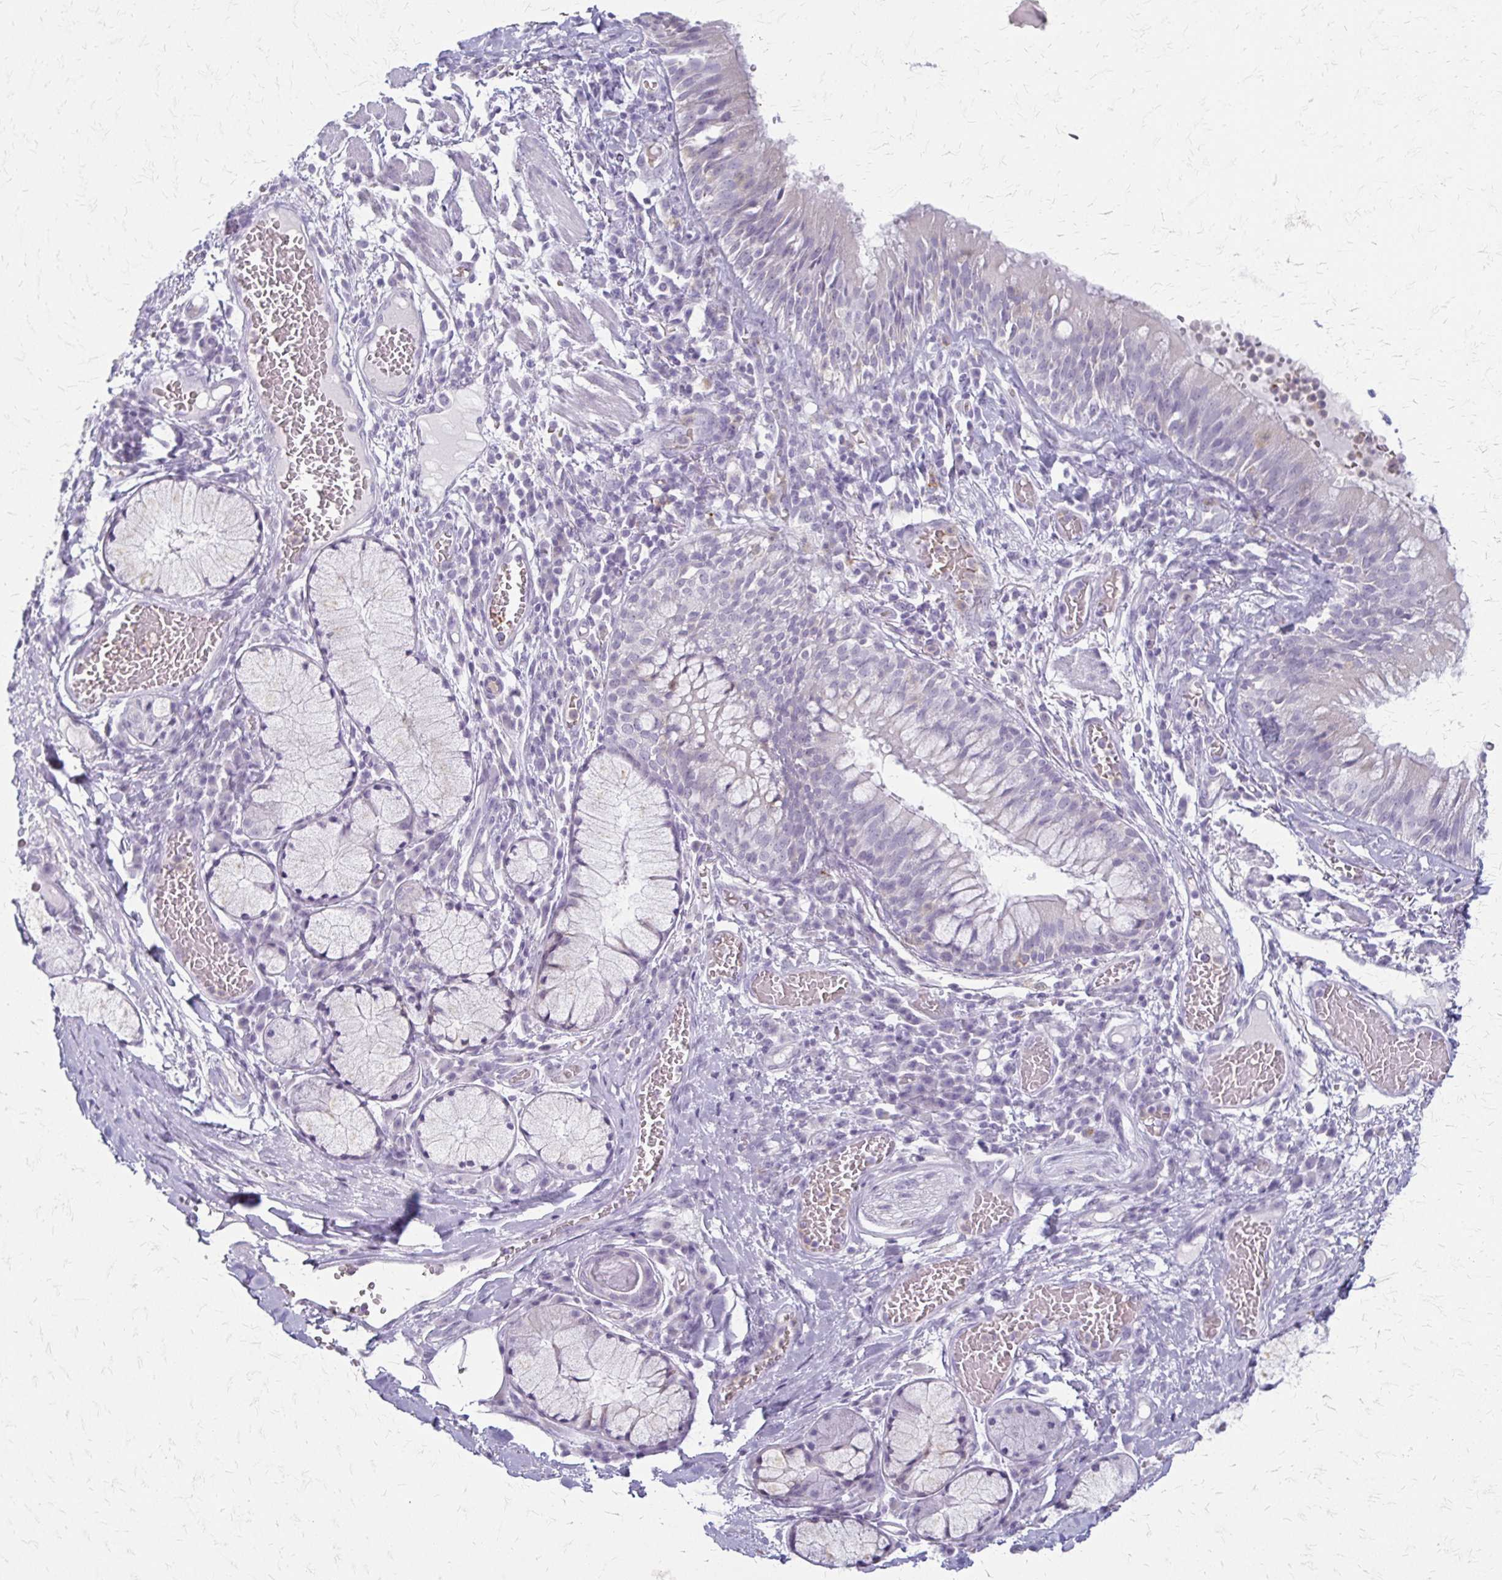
{"staining": {"intensity": "negative", "quantity": "none", "location": "none"}, "tissue": "soft tissue", "cell_type": "Chondrocytes", "image_type": "normal", "snomed": [{"axis": "morphology", "description": "Normal tissue, NOS"}, {"axis": "topography", "description": "Cartilage tissue"}, {"axis": "topography", "description": "Bronchus"}], "caption": "Immunohistochemical staining of normal soft tissue demonstrates no significant expression in chondrocytes.", "gene": "ACP5", "patient": {"sex": "male", "age": 56}}